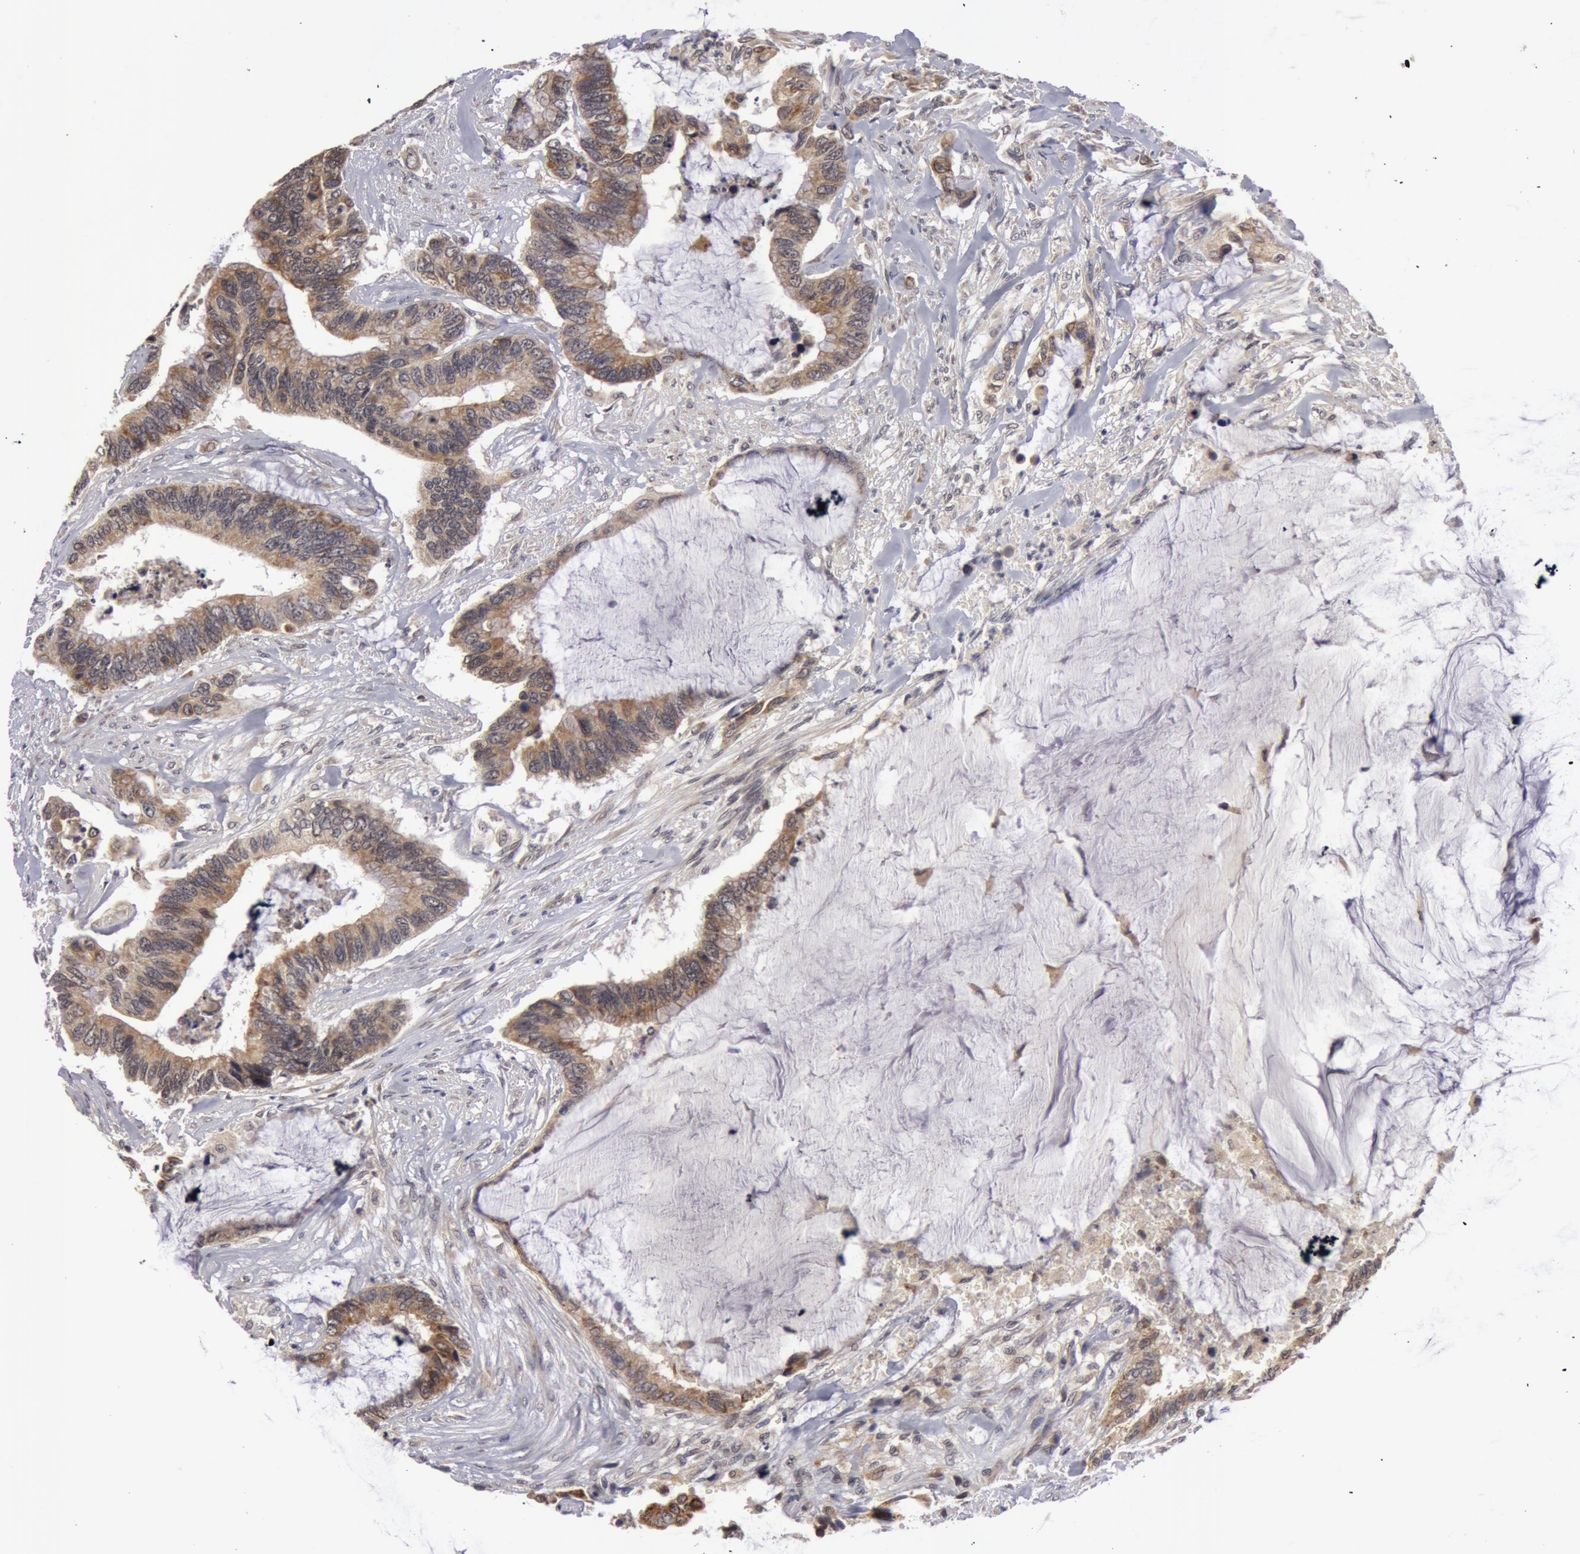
{"staining": {"intensity": "moderate", "quantity": ">75%", "location": "cytoplasmic/membranous"}, "tissue": "colorectal cancer", "cell_type": "Tumor cells", "image_type": "cancer", "snomed": [{"axis": "morphology", "description": "Adenocarcinoma, NOS"}, {"axis": "topography", "description": "Rectum"}], "caption": "A micrograph showing moderate cytoplasmic/membranous positivity in about >75% of tumor cells in colorectal cancer (adenocarcinoma), as visualized by brown immunohistochemical staining.", "gene": "SYTL4", "patient": {"sex": "female", "age": 59}}